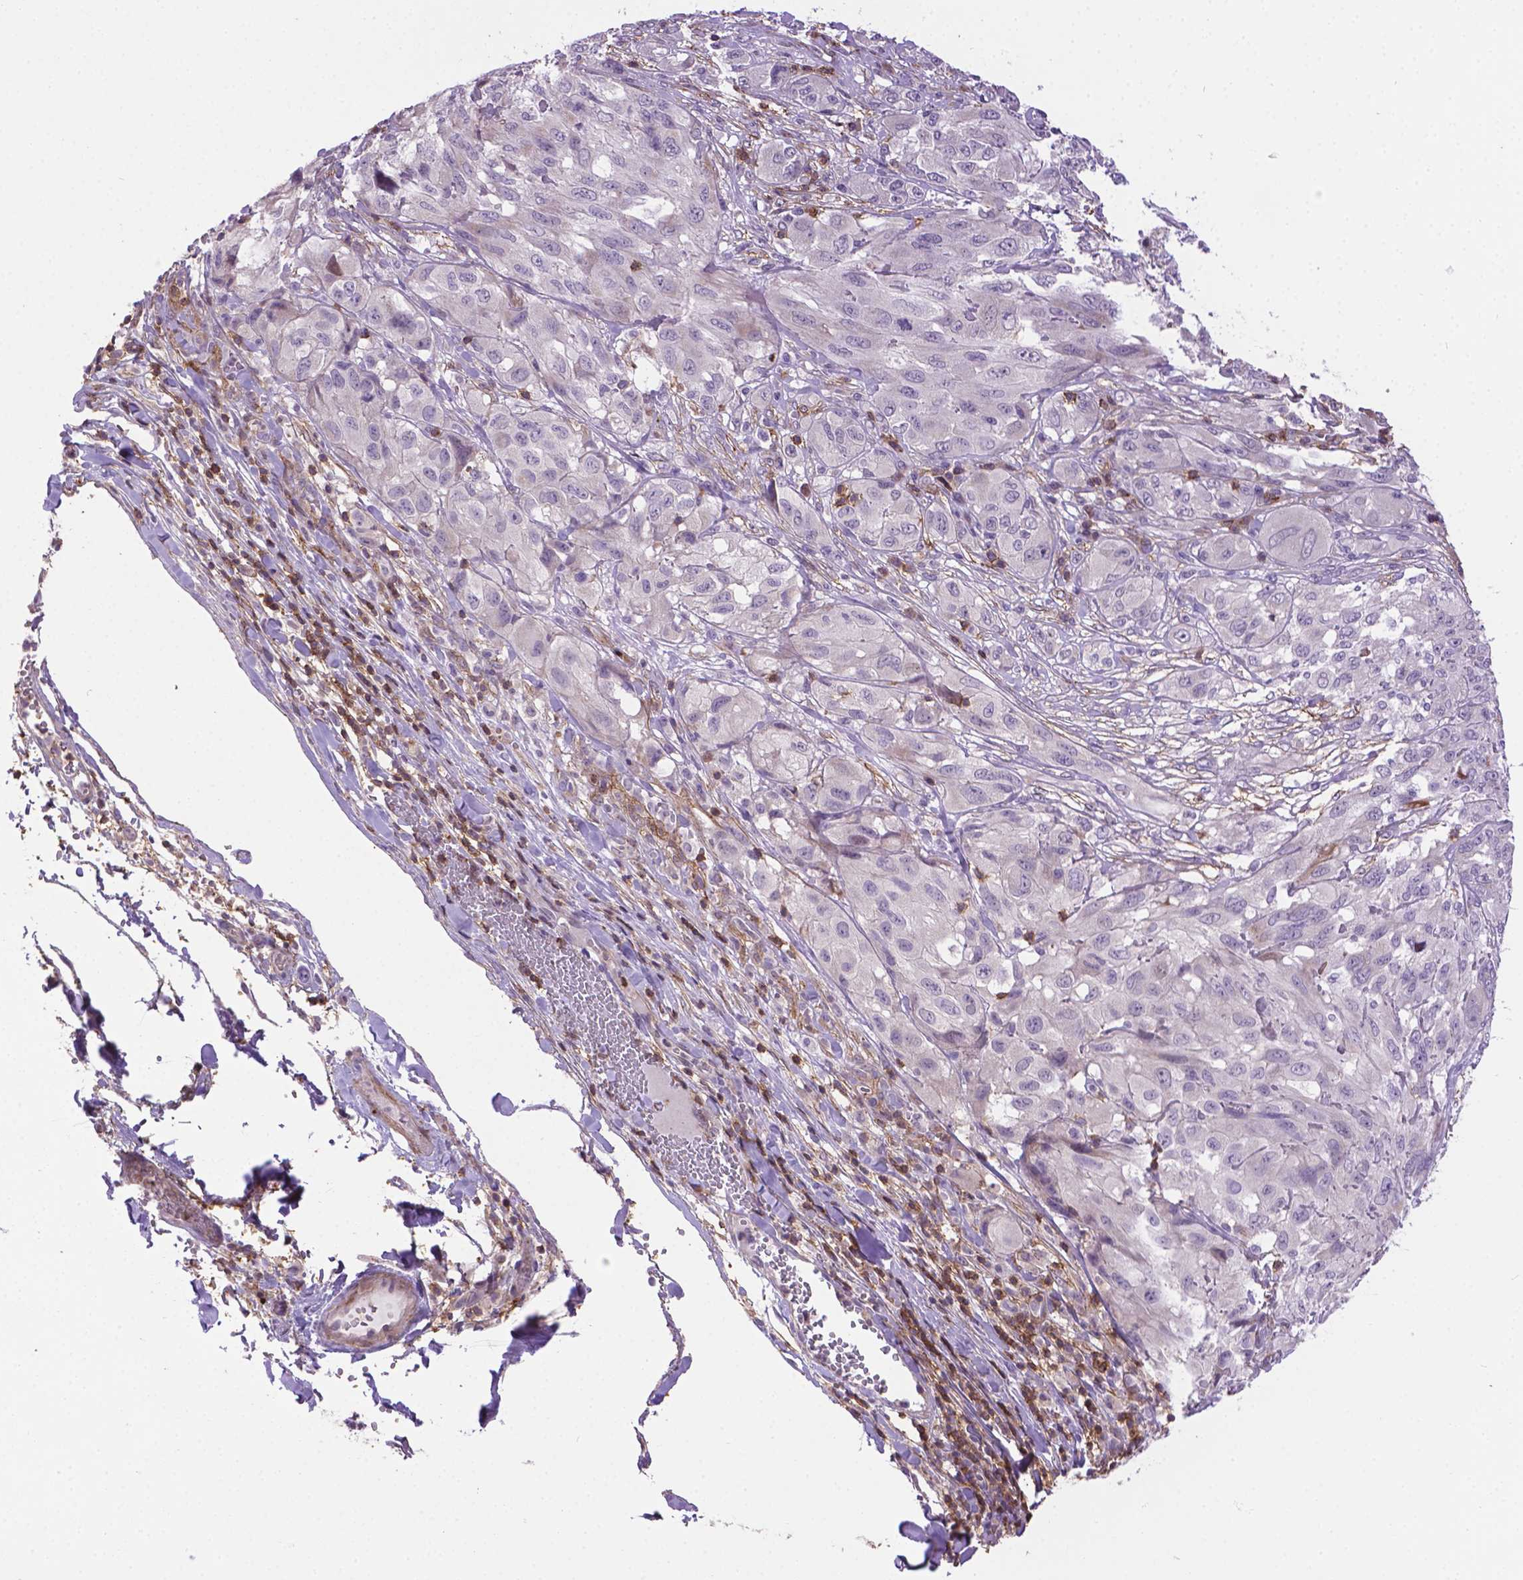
{"staining": {"intensity": "negative", "quantity": "none", "location": "none"}, "tissue": "melanoma", "cell_type": "Tumor cells", "image_type": "cancer", "snomed": [{"axis": "morphology", "description": "Malignant melanoma, NOS"}, {"axis": "topography", "description": "Skin"}], "caption": "Melanoma was stained to show a protein in brown. There is no significant staining in tumor cells.", "gene": "ACAD10", "patient": {"sex": "female", "age": 91}}